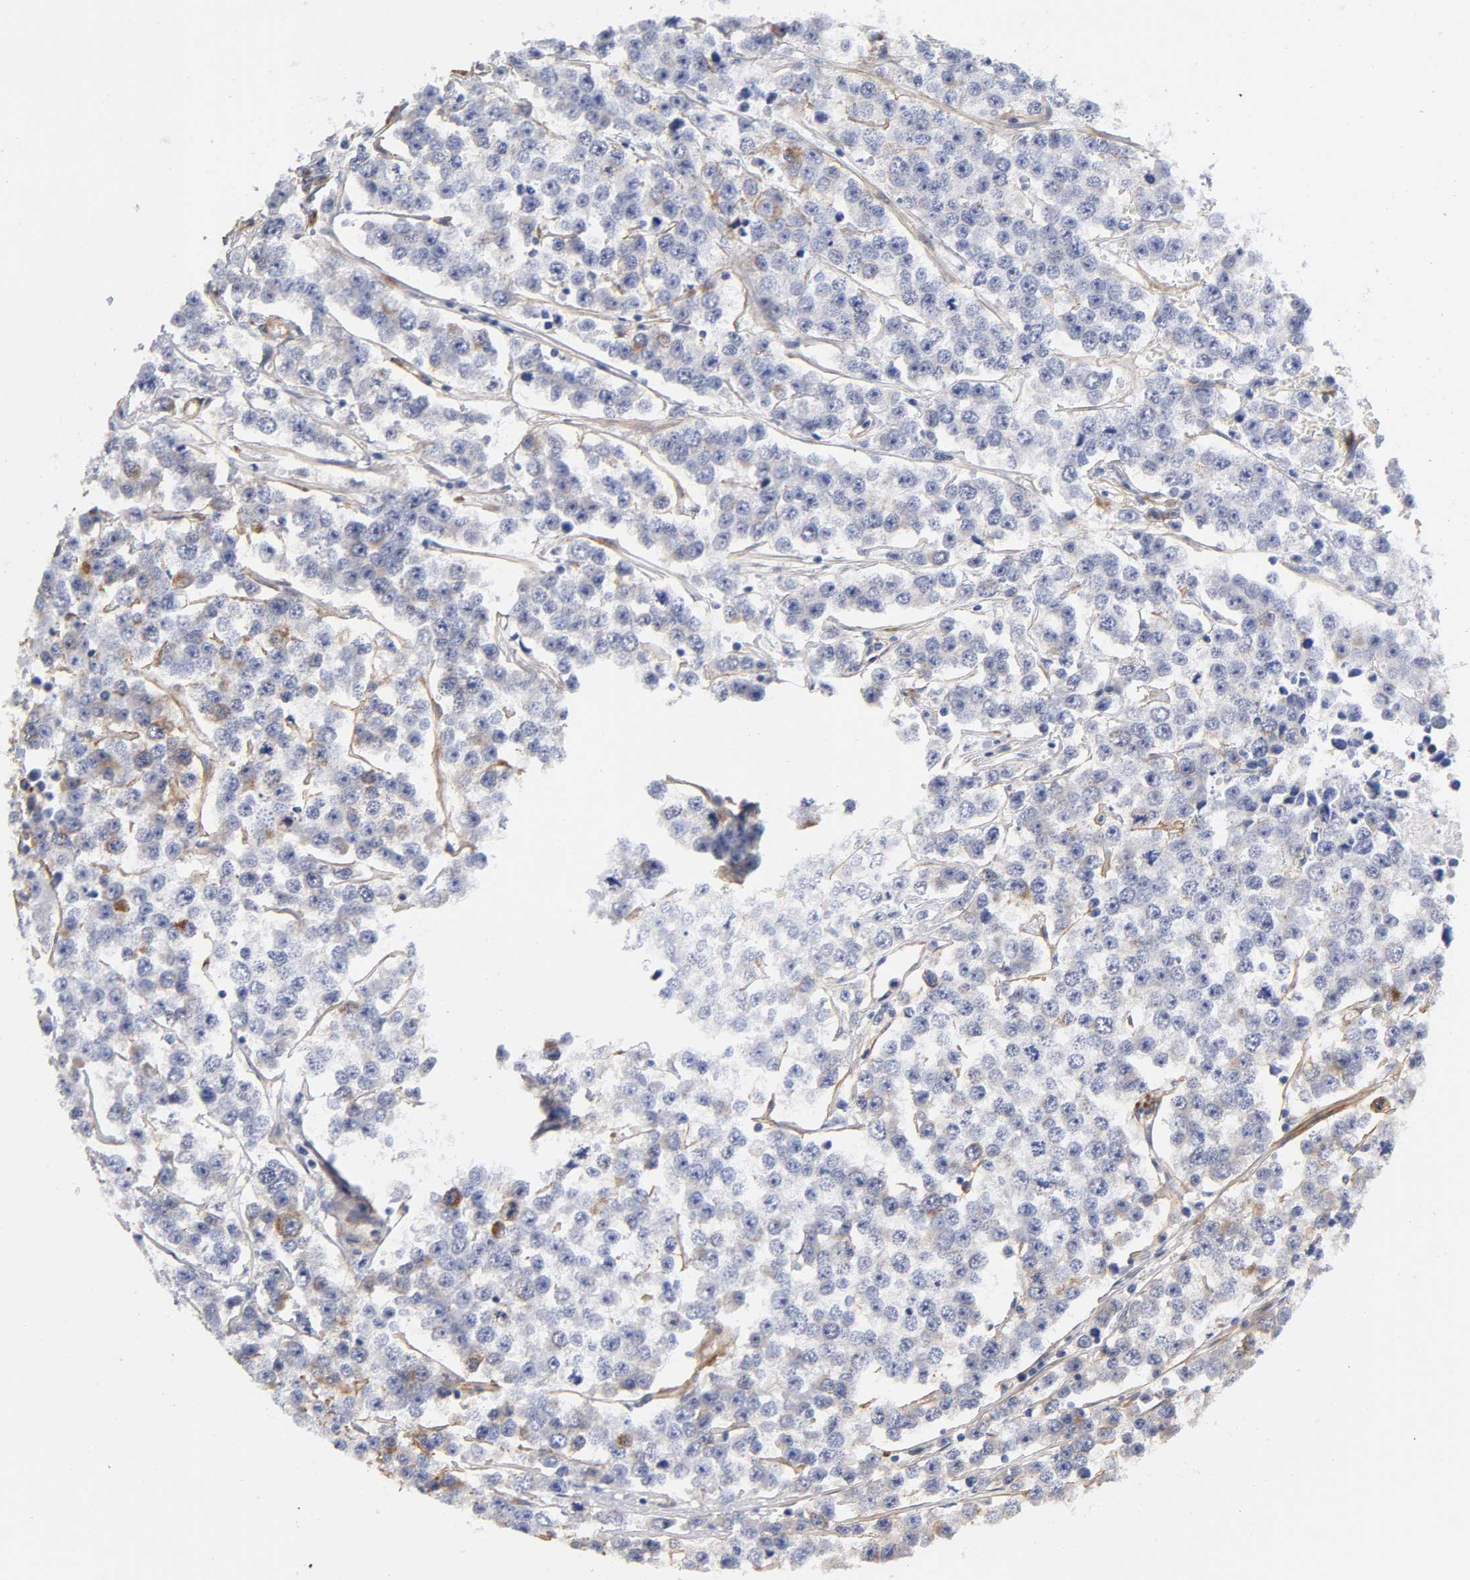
{"staining": {"intensity": "negative", "quantity": "none", "location": "none"}, "tissue": "testis cancer", "cell_type": "Tumor cells", "image_type": "cancer", "snomed": [{"axis": "morphology", "description": "Seminoma, NOS"}, {"axis": "morphology", "description": "Carcinoma, Embryonal, NOS"}, {"axis": "topography", "description": "Testis"}], "caption": "Tumor cells are negative for brown protein staining in seminoma (testis). Nuclei are stained in blue.", "gene": "LAMB1", "patient": {"sex": "male", "age": 52}}